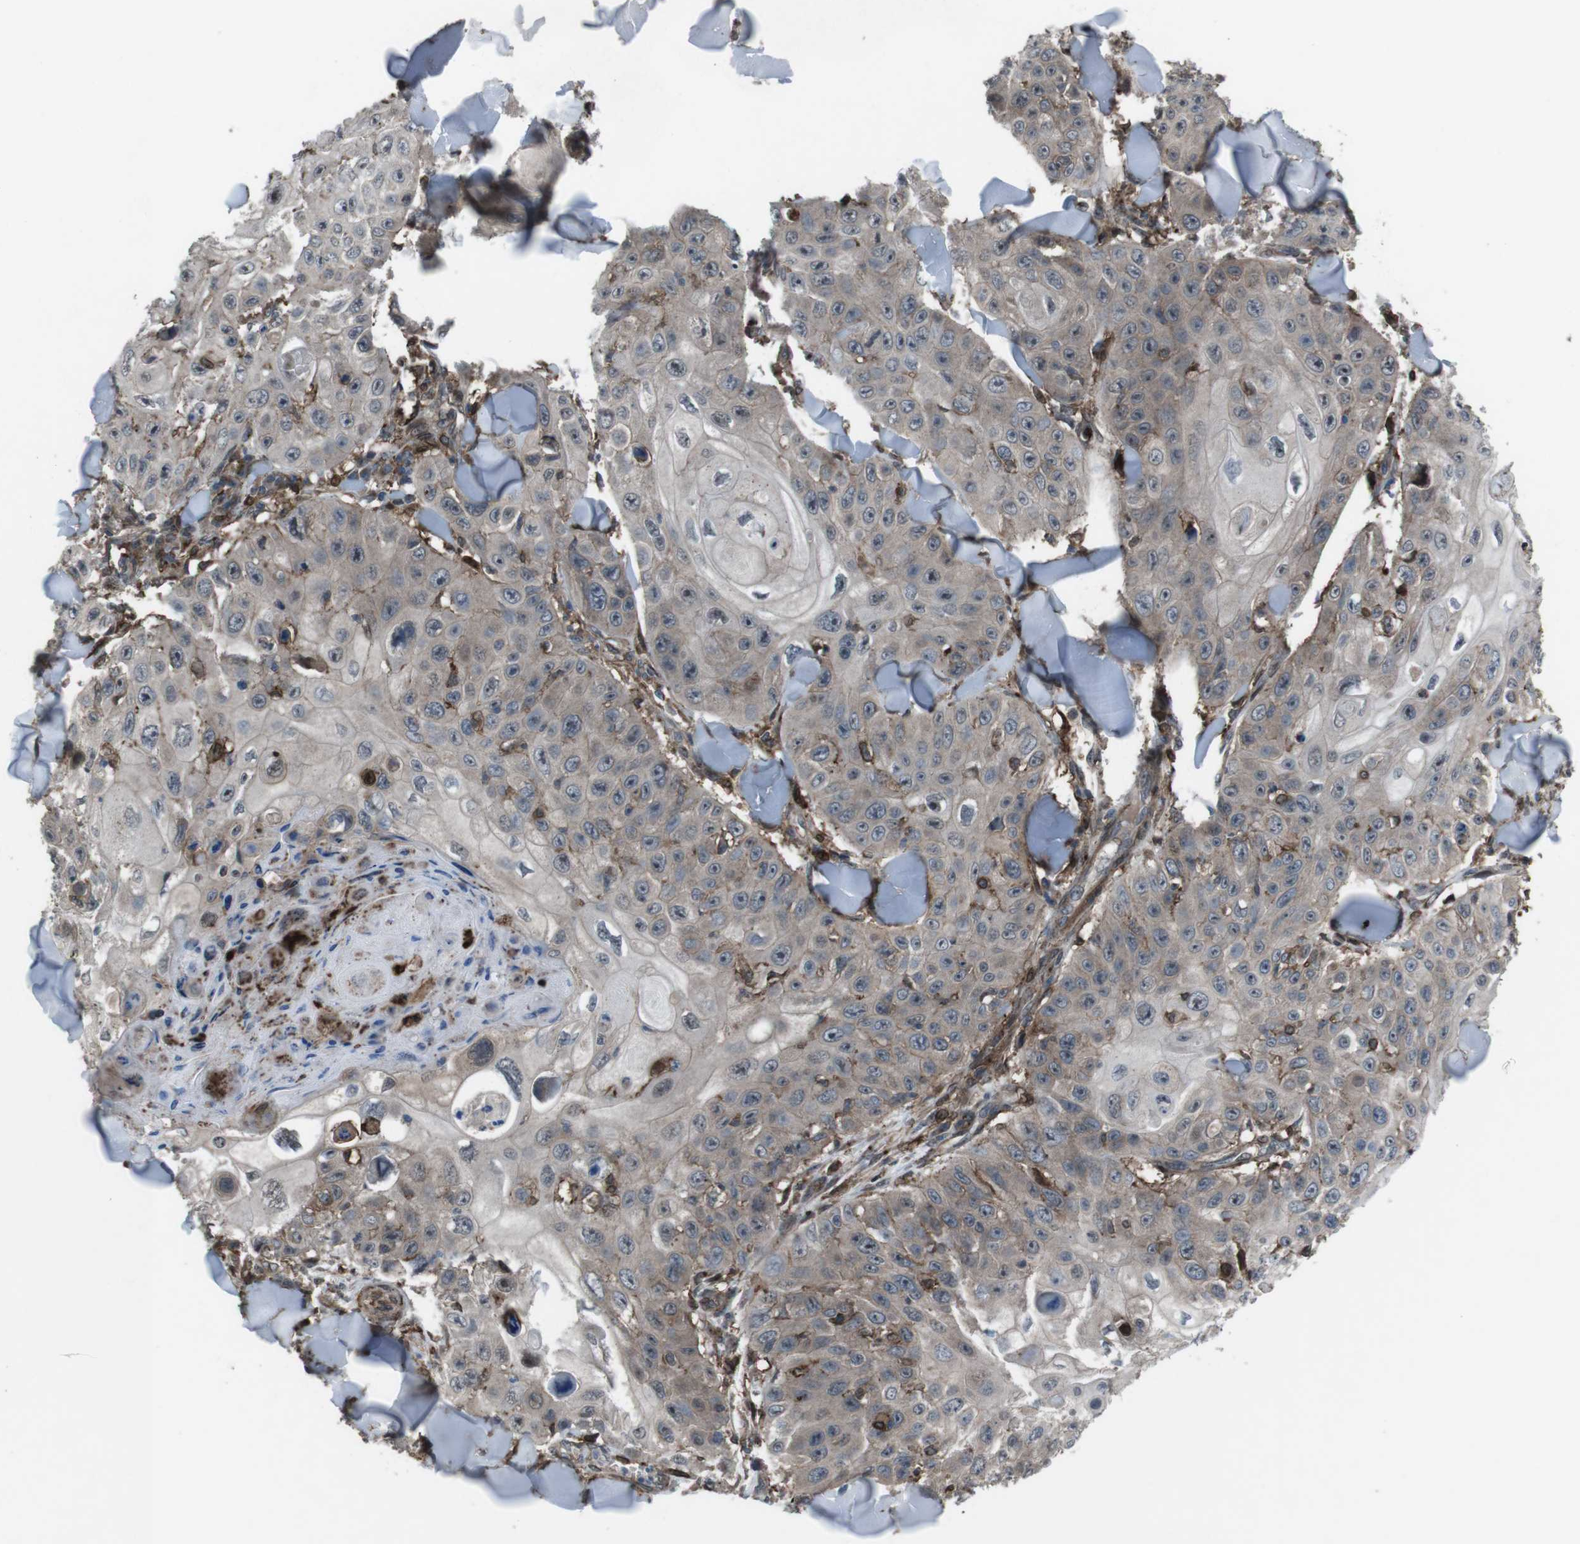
{"staining": {"intensity": "moderate", "quantity": "25%-75%", "location": "cytoplasmic/membranous"}, "tissue": "skin cancer", "cell_type": "Tumor cells", "image_type": "cancer", "snomed": [{"axis": "morphology", "description": "Squamous cell carcinoma, NOS"}, {"axis": "topography", "description": "Skin"}], "caption": "IHC of squamous cell carcinoma (skin) exhibits medium levels of moderate cytoplasmic/membranous positivity in about 25%-75% of tumor cells.", "gene": "GDF10", "patient": {"sex": "male", "age": 86}}